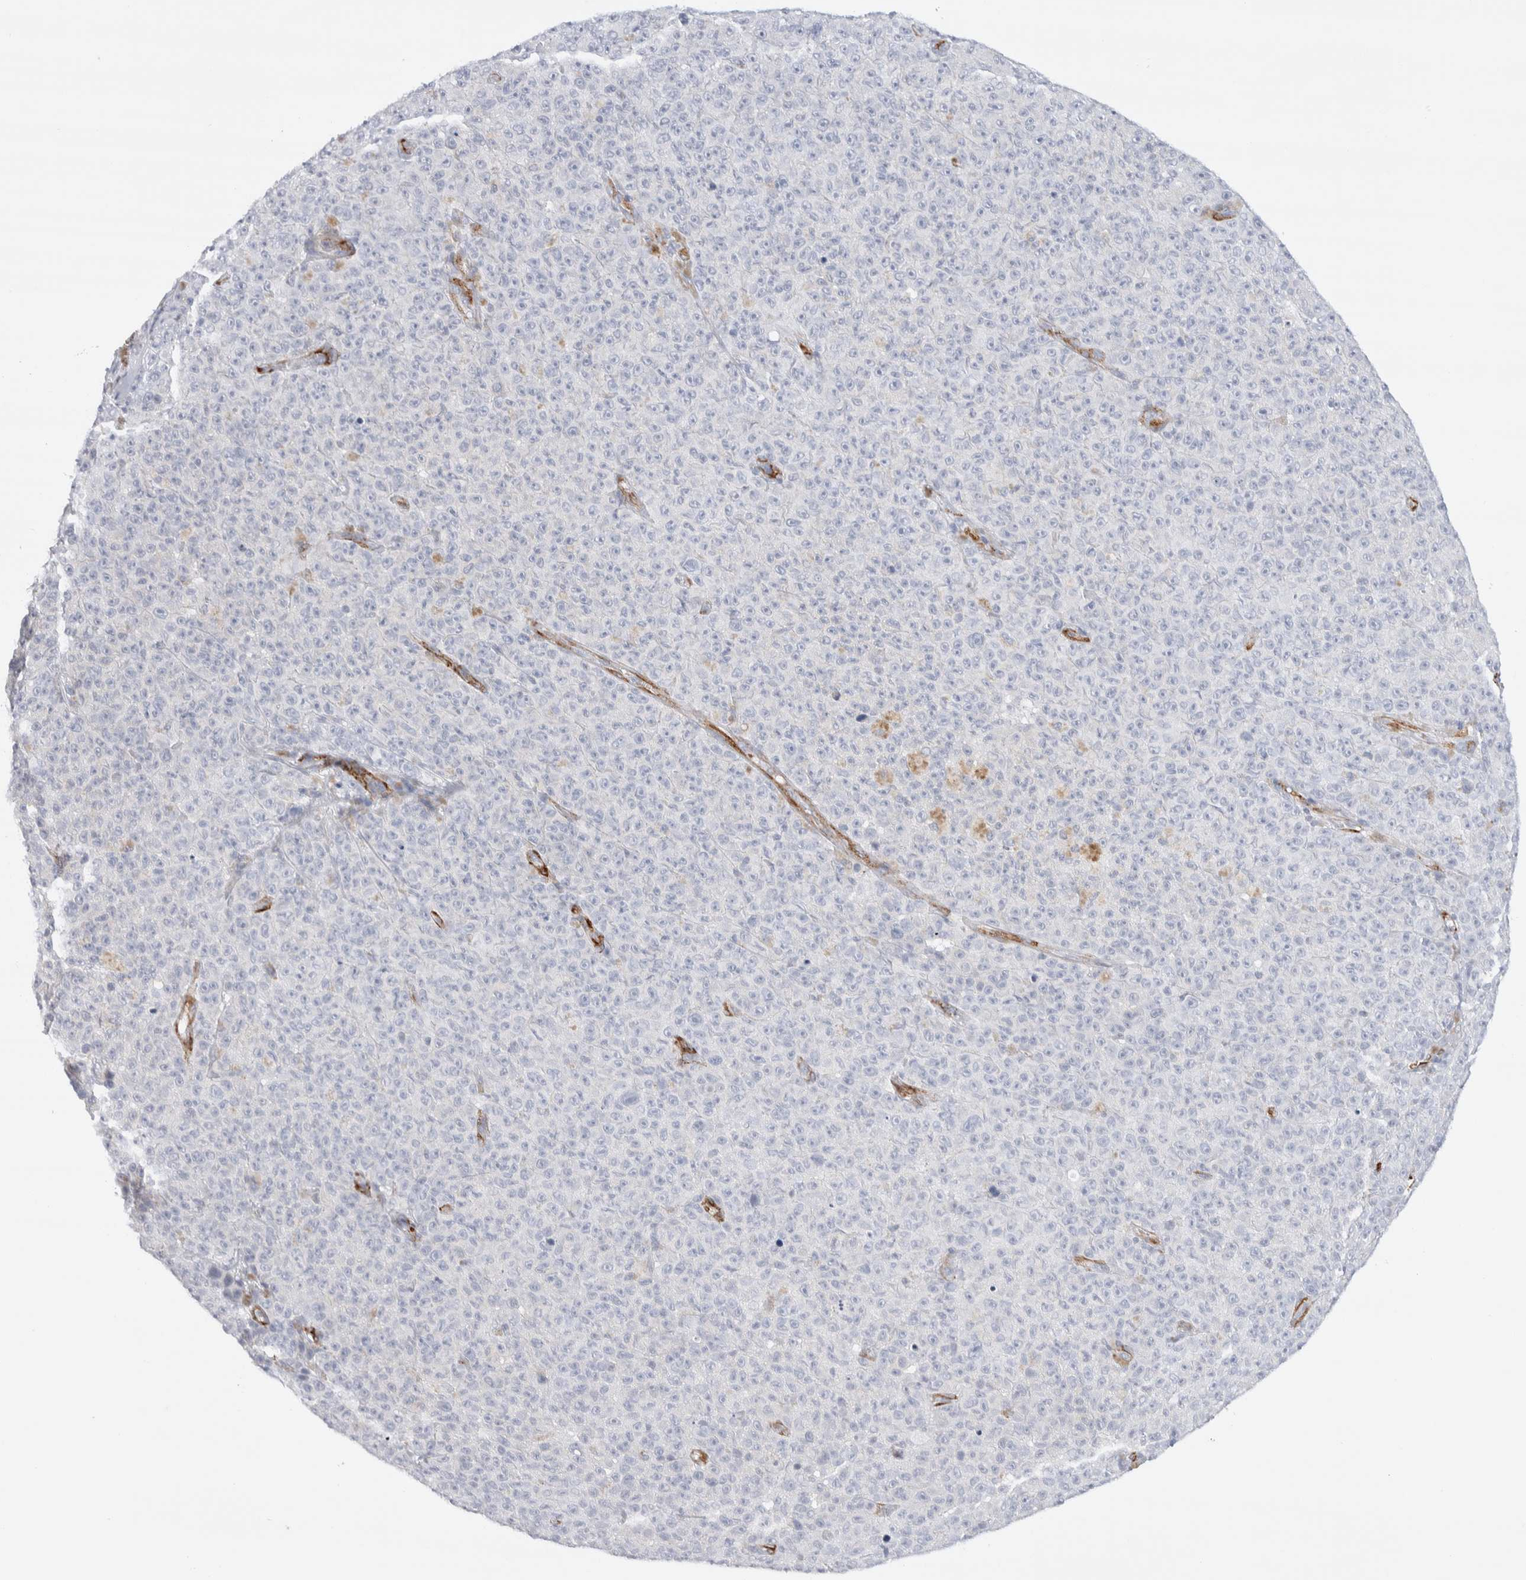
{"staining": {"intensity": "negative", "quantity": "none", "location": "none"}, "tissue": "melanoma", "cell_type": "Tumor cells", "image_type": "cancer", "snomed": [{"axis": "morphology", "description": "Malignant melanoma, NOS"}, {"axis": "topography", "description": "Skin"}], "caption": "Melanoma was stained to show a protein in brown. There is no significant staining in tumor cells.", "gene": "SEPTIN4", "patient": {"sex": "female", "age": 82}}